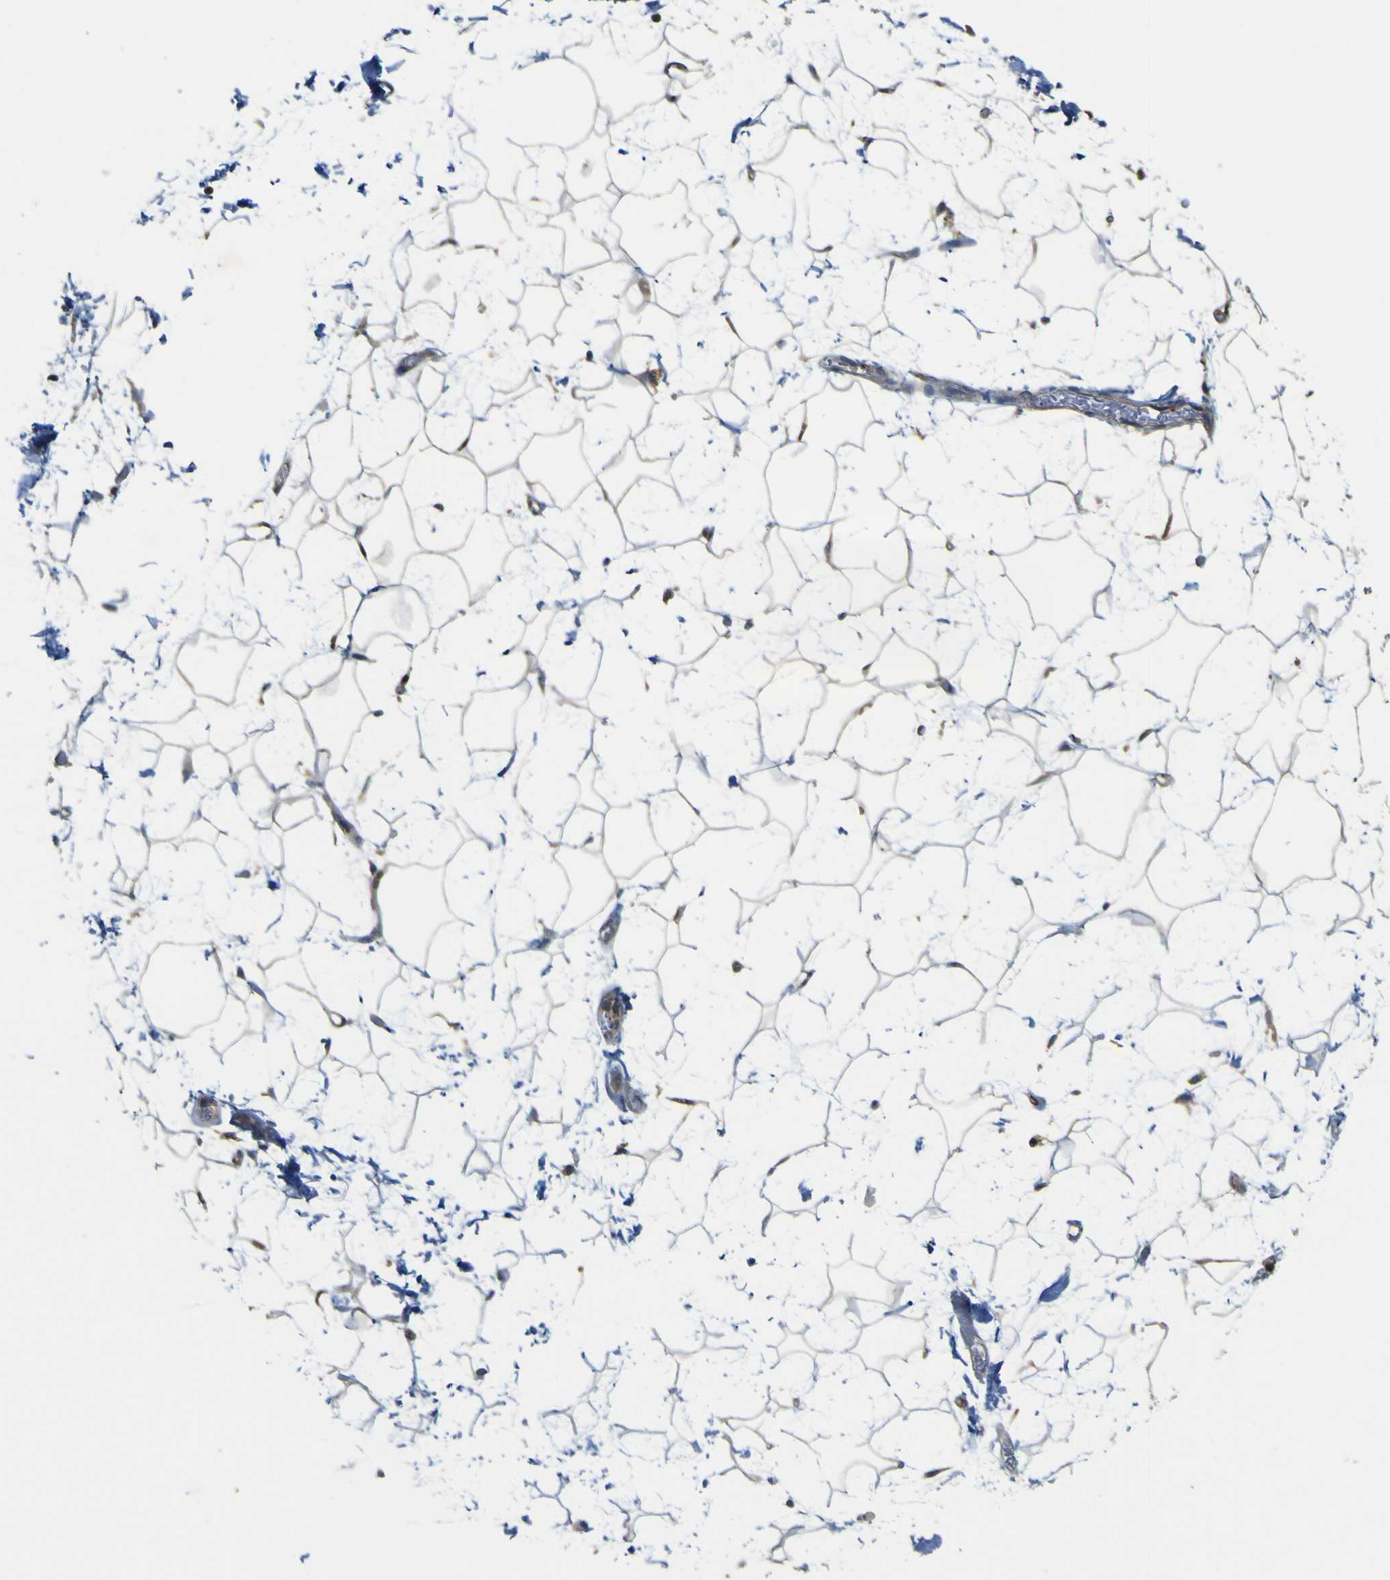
{"staining": {"intensity": "moderate", "quantity": ">75%", "location": "cytoplasmic/membranous"}, "tissue": "adipose tissue", "cell_type": "Adipocytes", "image_type": "normal", "snomed": [{"axis": "morphology", "description": "Normal tissue, NOS"}, {"axis": "topography", "description": "Soft tissue"}], "caption": "Adipose tissue stained for a protein demonstrates moderate cytoplasmic/membranous positivity in adipocytes. (brown staining indicates protein expression, while blue staining denotes nuclei).", "gene": "MYEOV", "patient": {"sex": "male", "age": 72}}